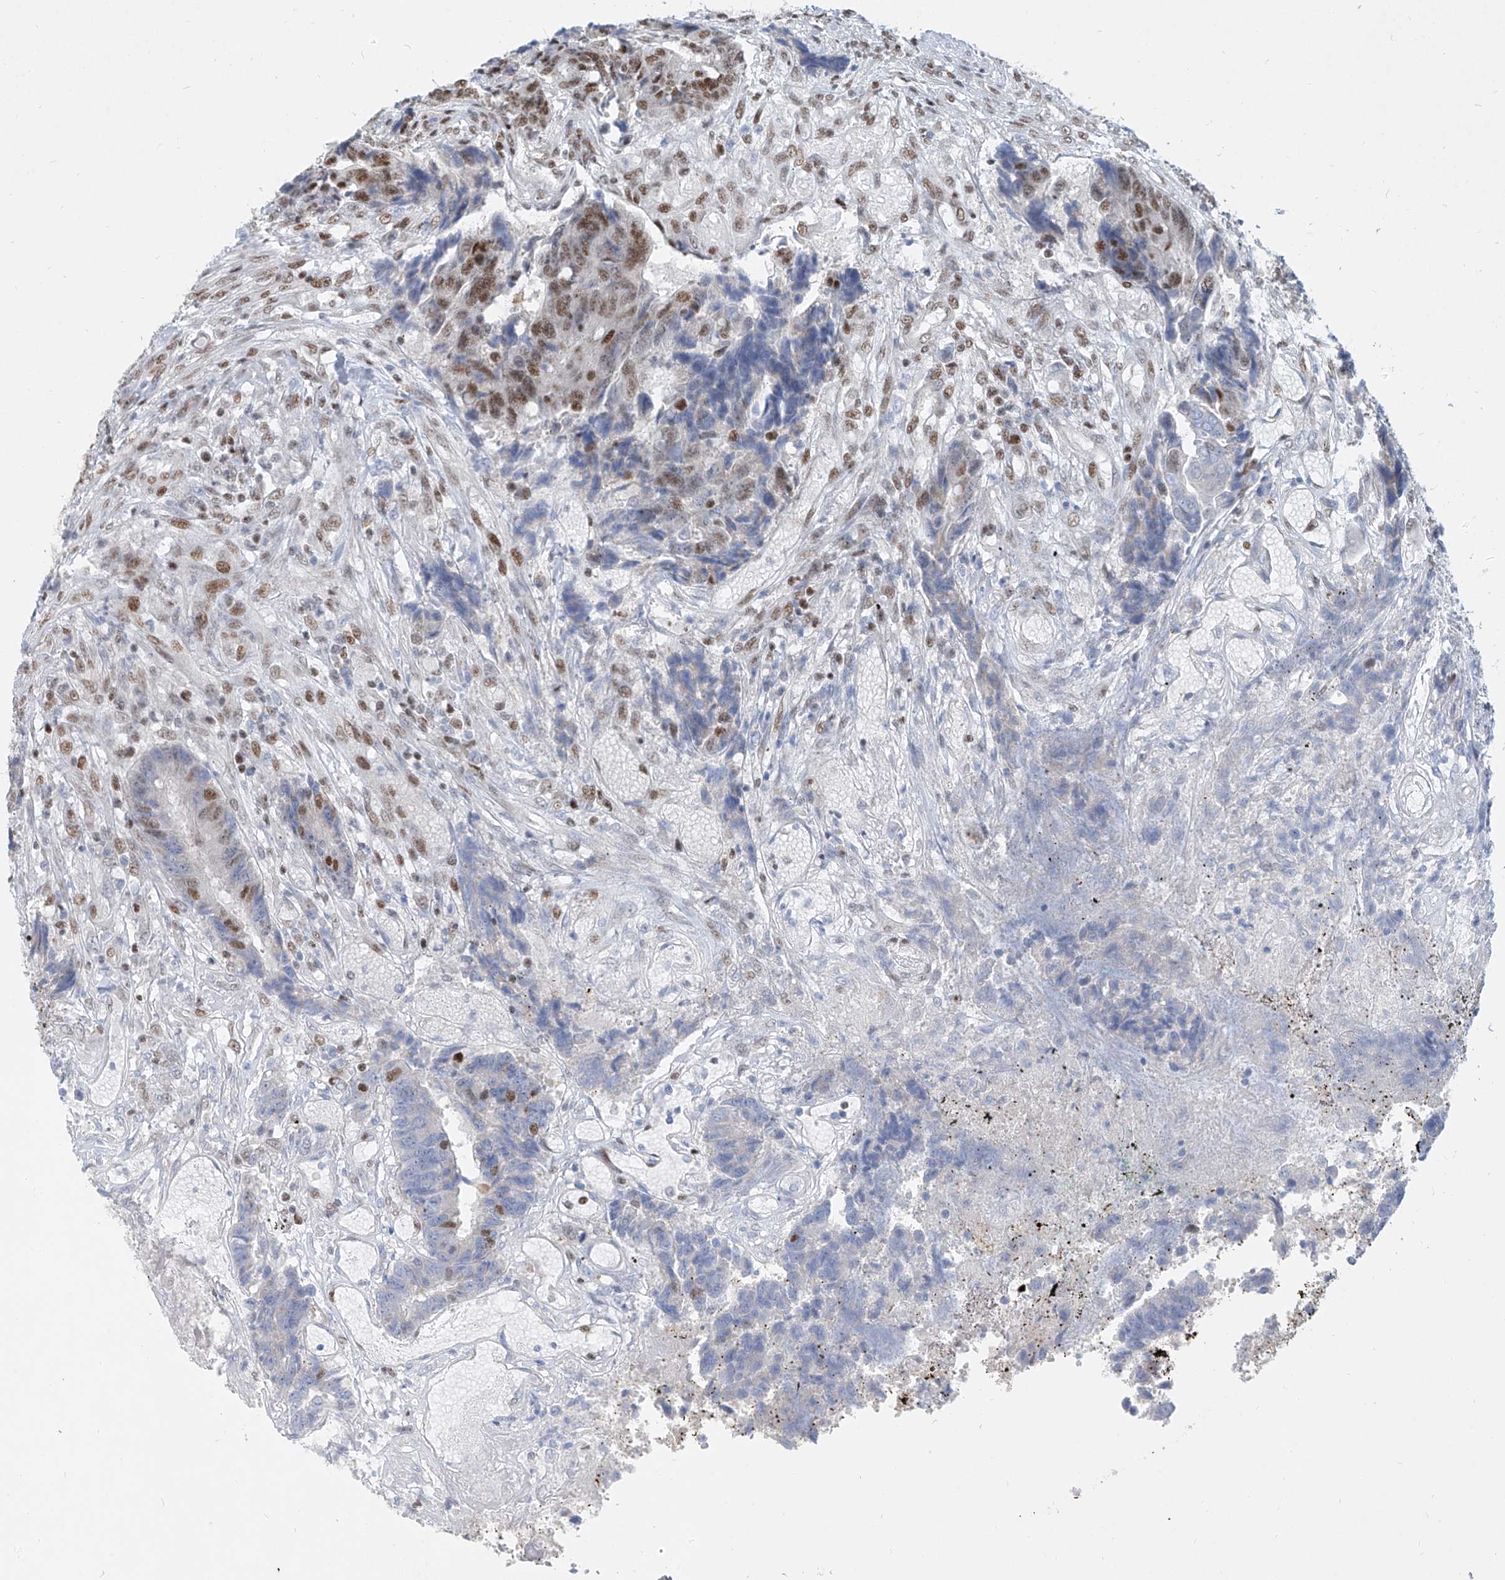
{"staining": {"intensity": "strong", "quantity": "25%-75%", "location": "nuclear"}, "tissue": "colorectal cancer", "cell_type": "Tumor cells", "image_type": "cancer", "snomed": [{"axis": "morphology", "description": "Adenocarcinoma, NOS"}, {"axis": "topography", "description": "Rectum"}], "caption": "Immunohistochemical staining of human colorectal cancer displays strong nuclear protein expression in about 25%-75% of tumor cells. The staining is performed using DAB (3,3'-diaminobenzidine) brown chromogen to label protein expression. The nuclei are counter-stained blue using hematoxylin.", "gene": "TAF4", "patient": {"sex": "male", "age": 84}}